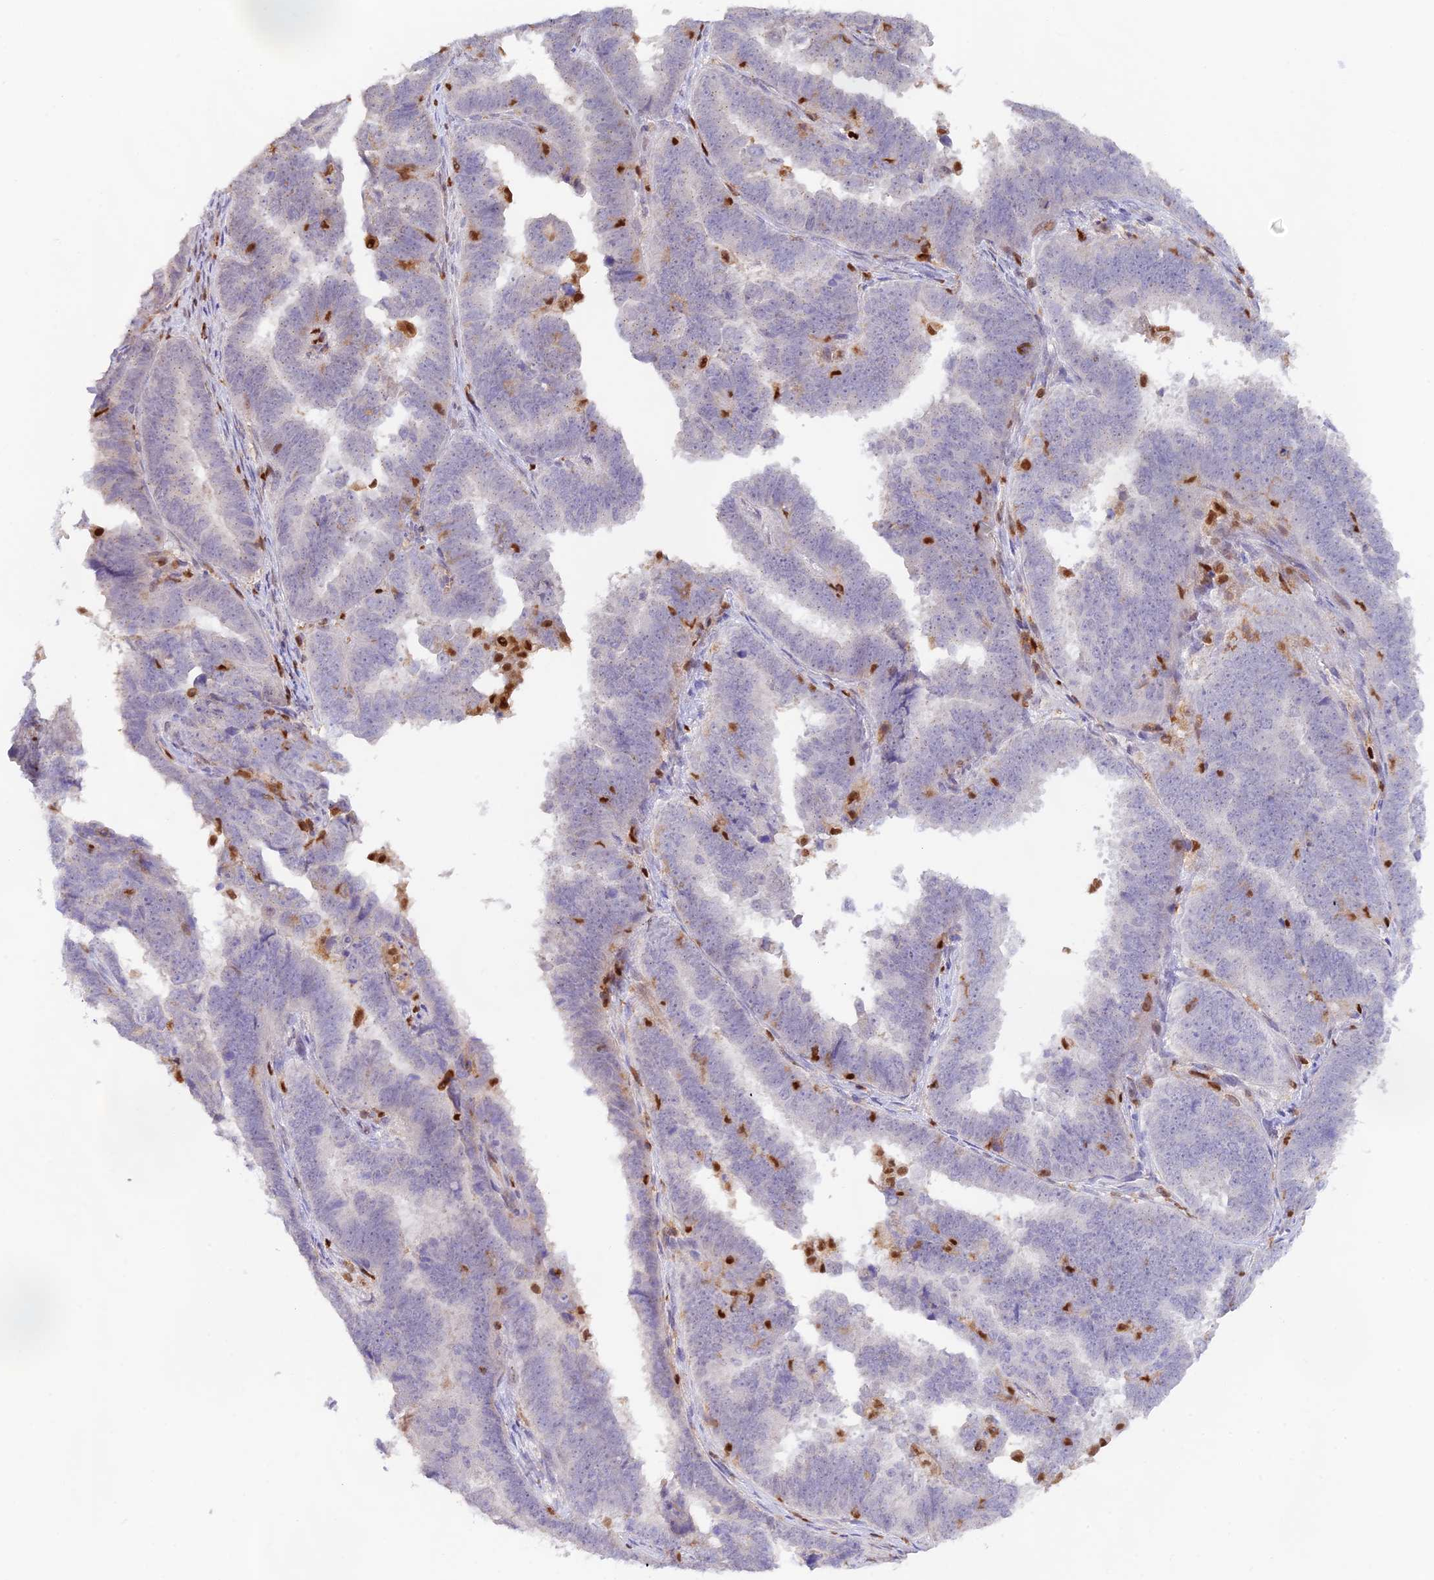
{"staining": {"intensity": "negative", "quantity": "none", "location": "none"}, "tissue": "endometrial cancer", "cell_type": "Tumor cells", "image_type": "cancer", "snomed": [{"axis": "morphology", "description": "Adenocarcinoma, NOS"}, {"axis": "topography", "description": "Endometrium"}], "caption": "Endometrial cancer was stained to show a protein in brown. There is no significant positivity in tumor cells. (Stains: DAB immunohistochemistry with hematoxylin counter stain, Microscopy: brightfield microscopy at high magnification).", "gene": "DENND1C", "patient": {"sex": "female", "age": 75}}